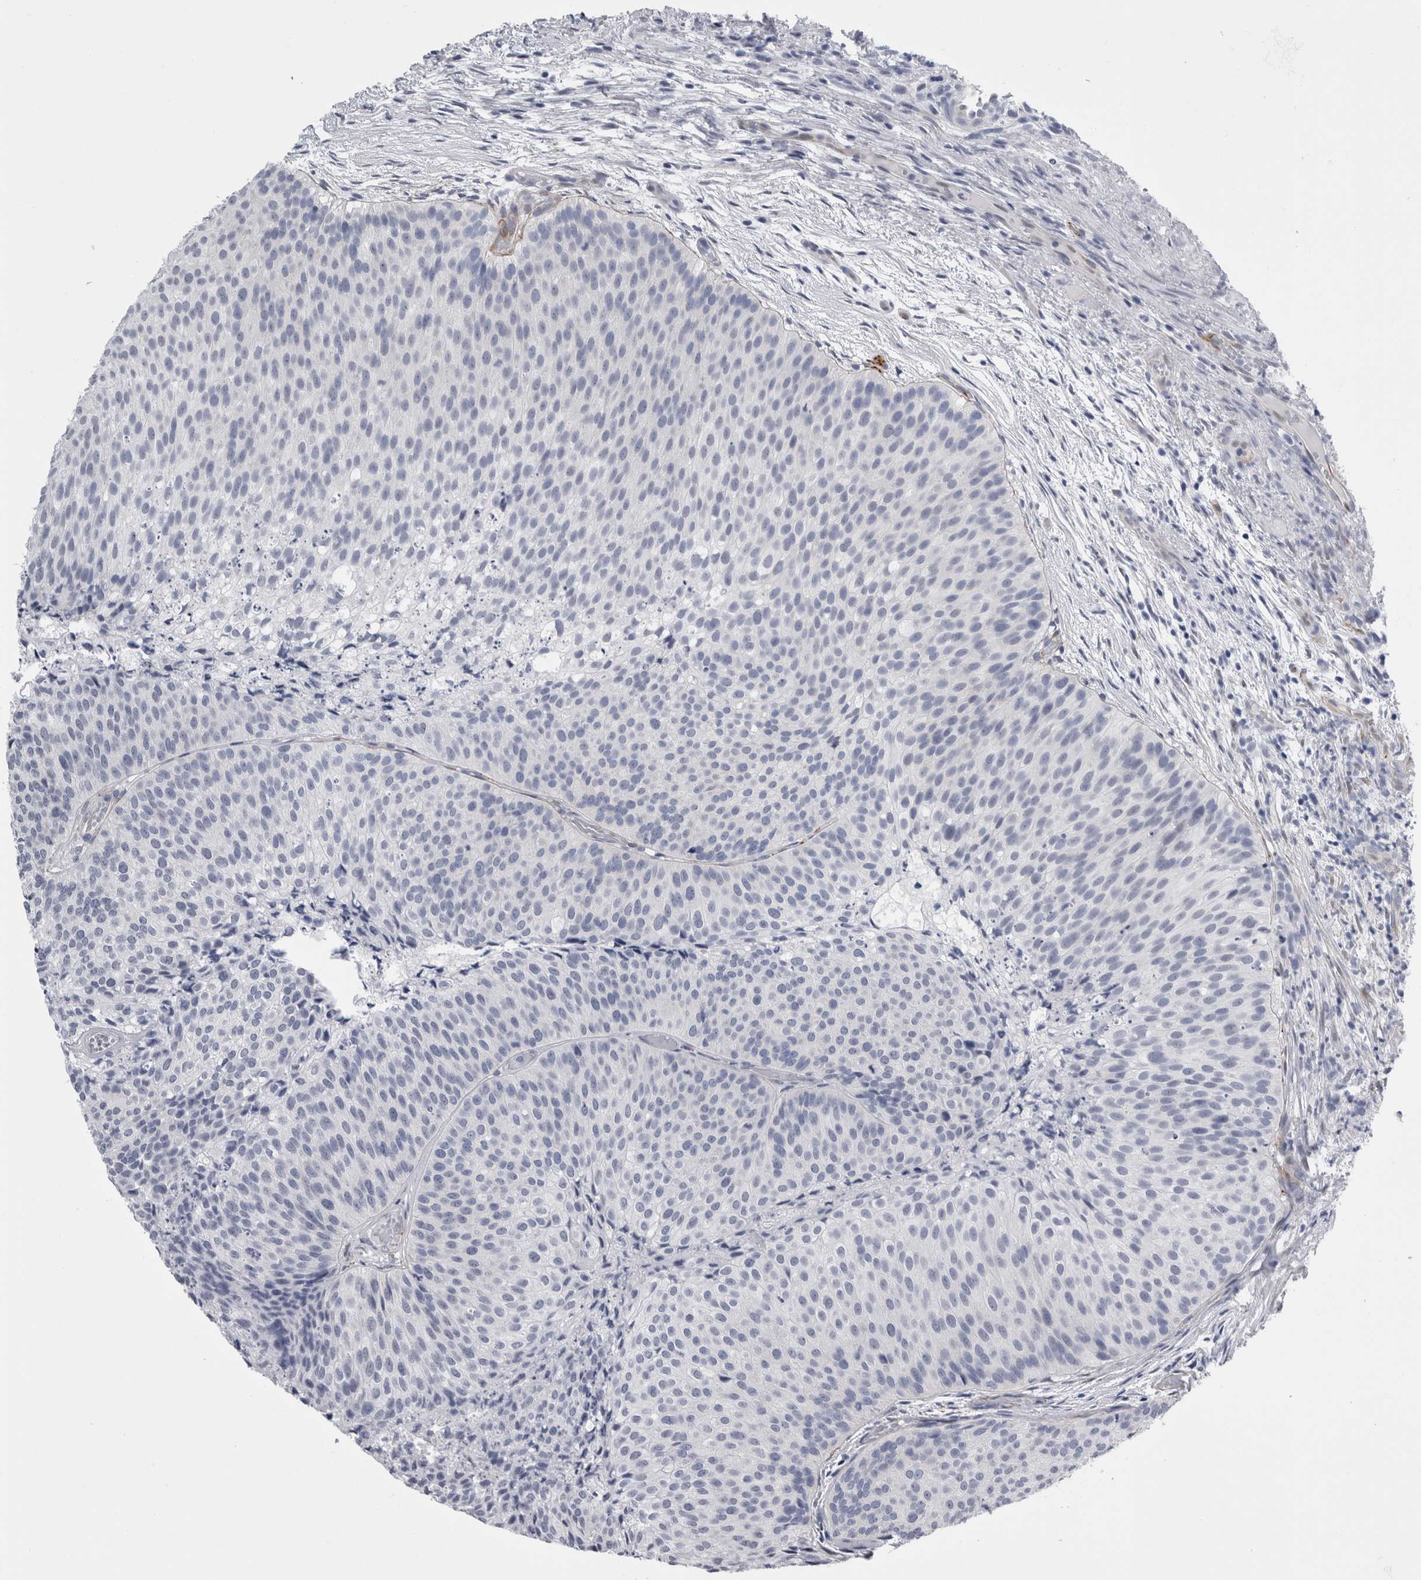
{"staining": {"intensity": "negative", "quantity": "none", "location": "none"}, "tissue": "urothelial cancer", "cell_type": "Tumor cells", "image_type": "cancer", "snomed": [{"axis": "morphology", "description": "Urothelial carcinoma, Low grade"}, {"axis": "topography", "description": "Urinary bladder"}], "caption": "Urothelial cancer was stained to show a protein in brown. There is no significant positivity in tumor cells.", "gene": "VWDE", "patient": {"sex": "male", "age": 86}}